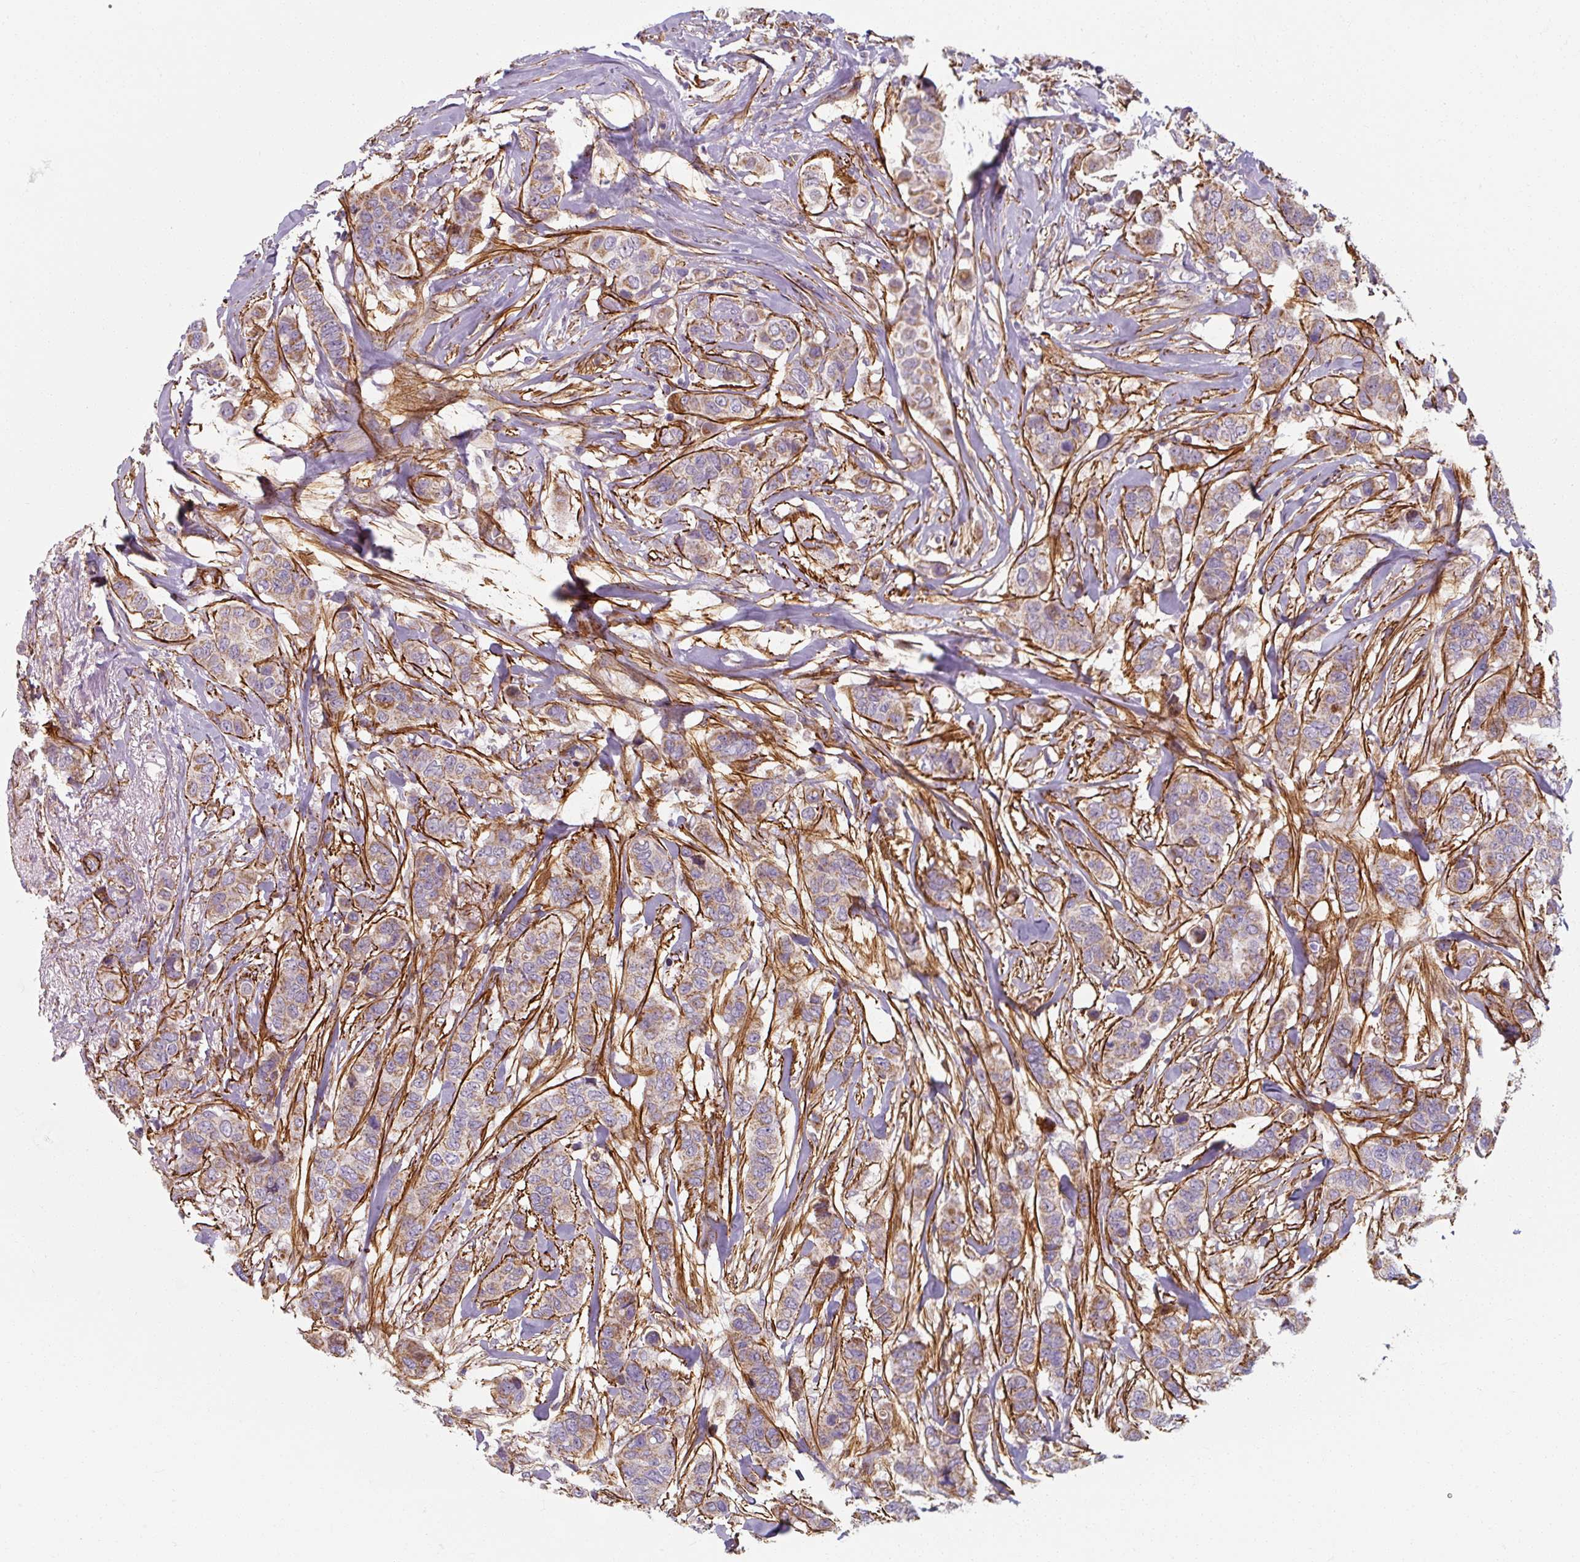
{"staining": {"intensity": "weak", "quantity": "<25%", "location": "cytoplasmic/membranous"}, "tissue": "breast cancer", "cell_type": "Tumor cells", "image_type": "cancer", "snomed": [{"axis": "morphology", "description": "Lobular carcinoma"}, {"axis": "topography", "description": "Breast"}], "caption": "Tumor cells are negative for brown protein staining in lobular carcinoma (breast).", "gene": "MRPS5", "patient": {"sex": "female", "age": 51}}